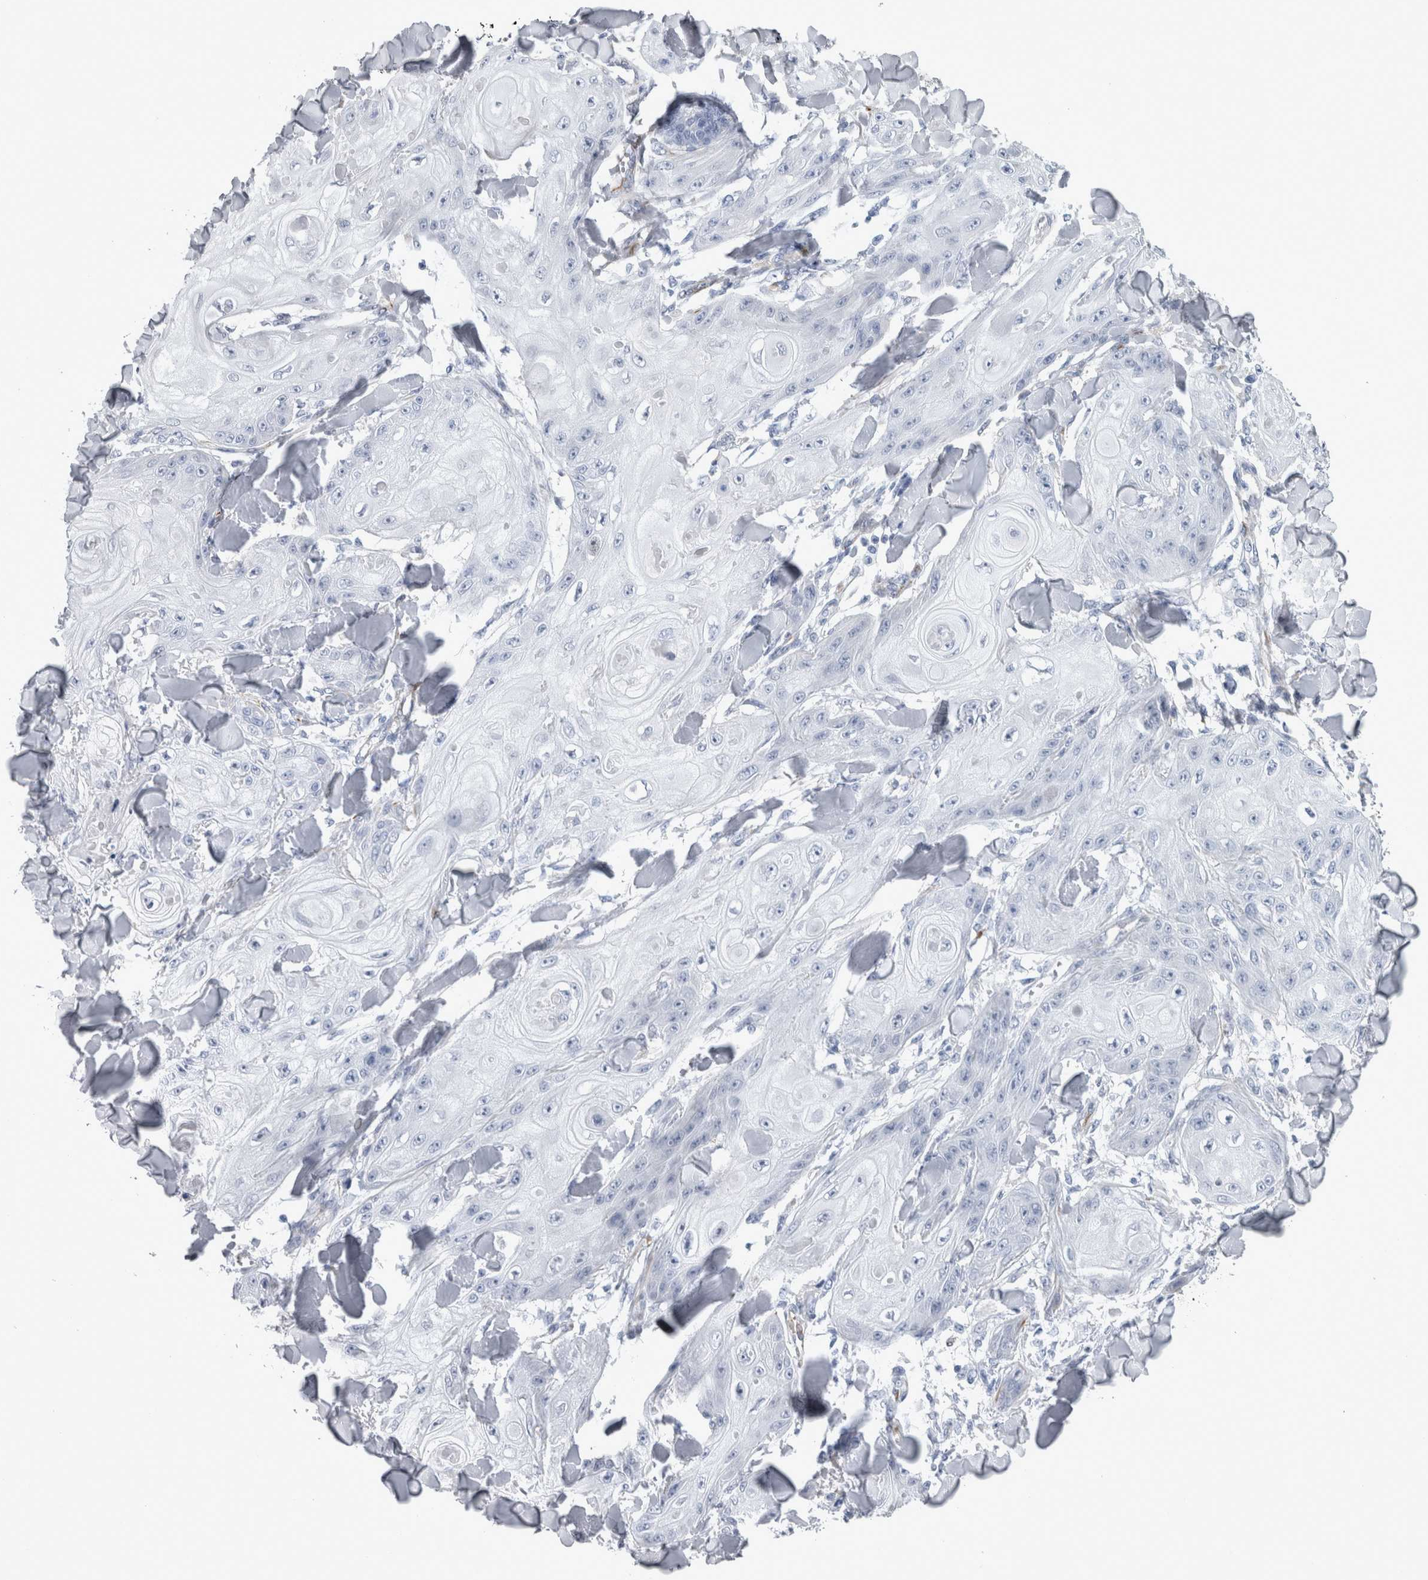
{"staining": {"intensity": "negative", "quantity": "none", "location": "none"}, "tissue": "skin cancer", "cell_type": "Tumor cells", "image_type": "cancer", "snomed": [{"axis": "morphology", "description": "Squamous cell carcinoma, NOS"}, {"axis": "topography", "description": "Skin"}], "caption": "Protein analysis of squamous cell carcinoma (skin) shows no significant staining in tumor cells.", "gene": "VWDE", "patient": {"sex": "male", "age": 74}}